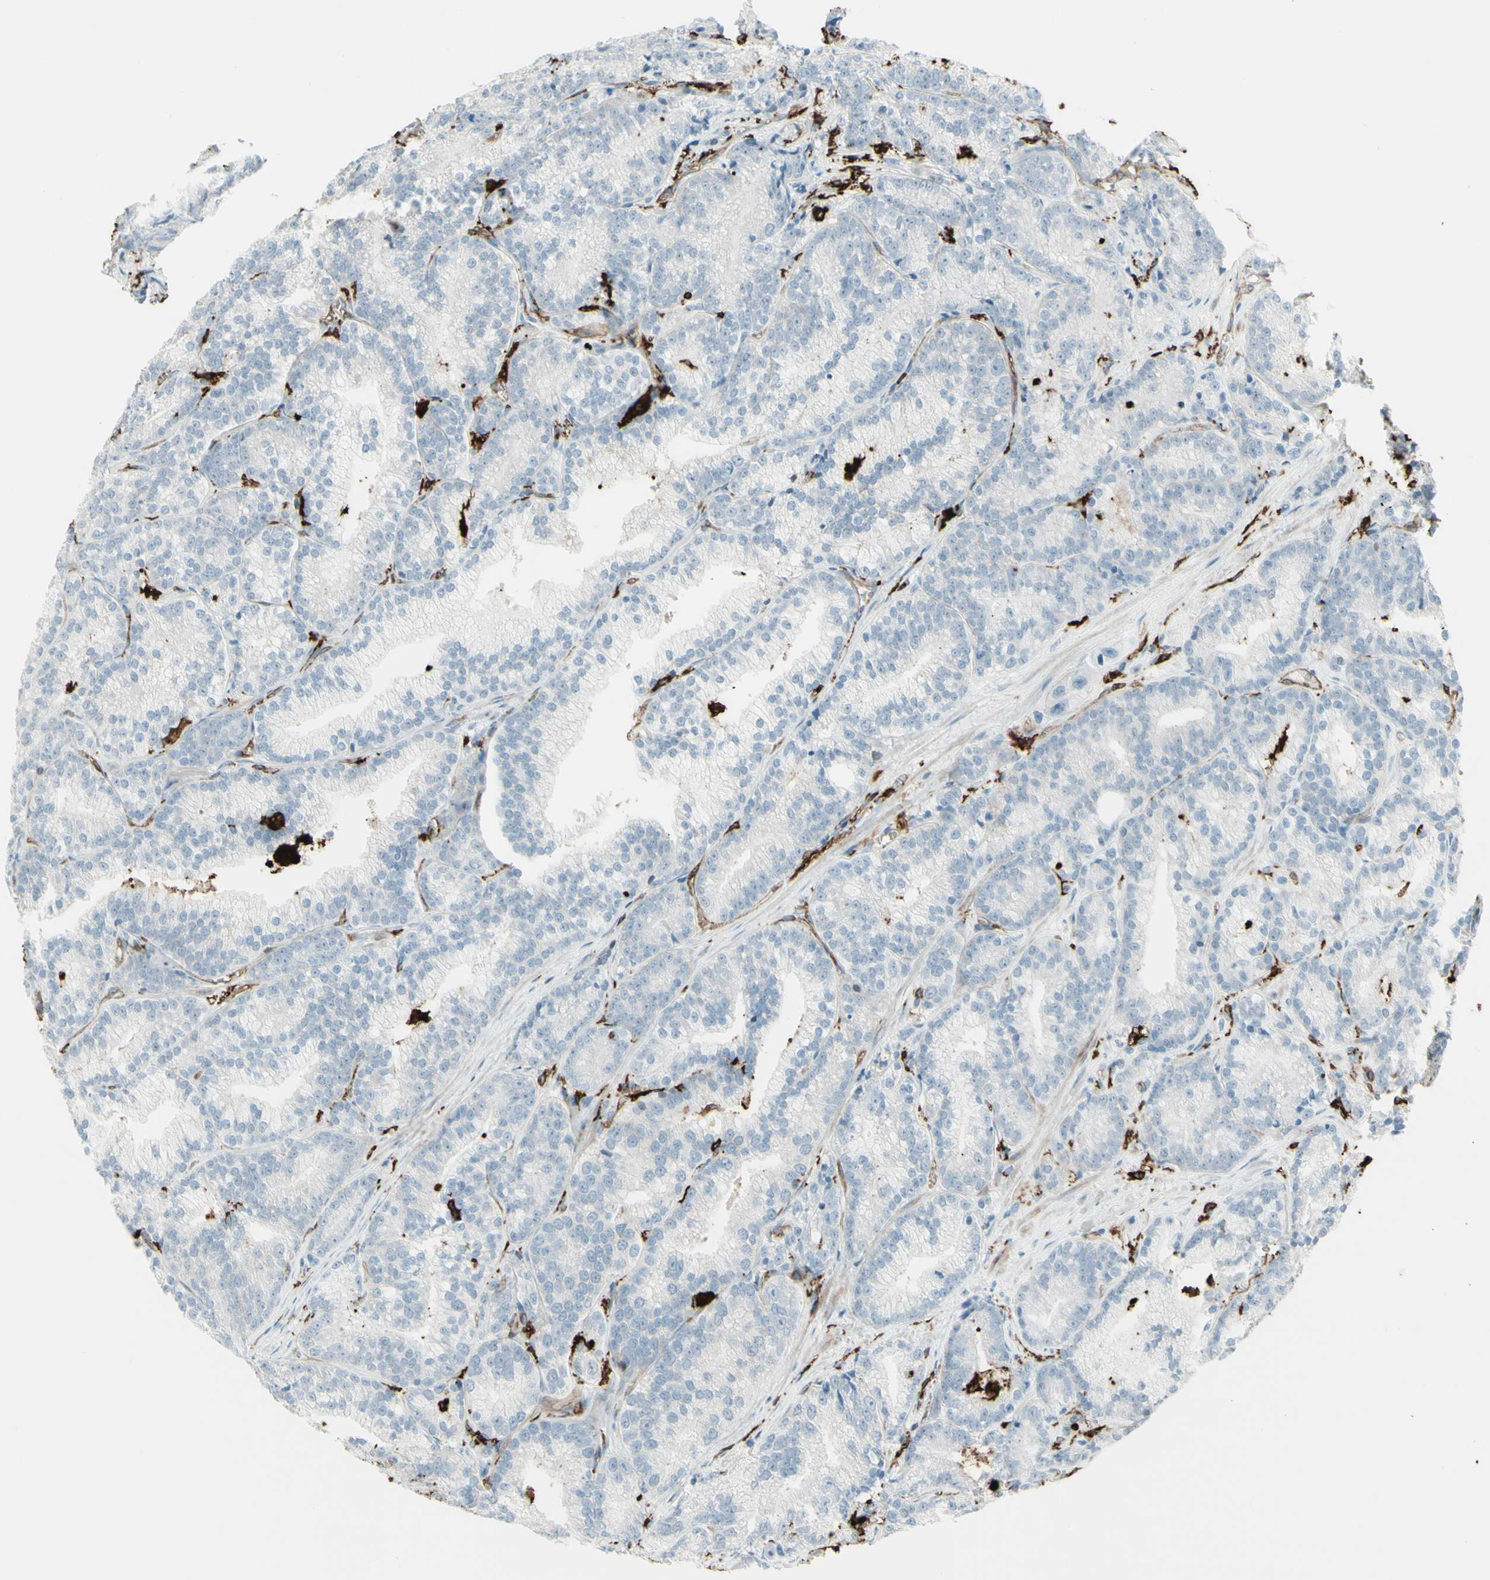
{"staining": {"intensity": "negative", "quantity": "none", "location": "none"}, "tissue": "prostate cancer", "cell_type": "Tumor cells", "image_type": "cancer", "snomed": [{"axis": "morphology", "description": "Adenocarcinoma, Low grade"}, {"axis": "topography", "description": "Prostate"}], "caption": "Immunohistochemistry (IHC) image of neoplastic tissue: human prostate cancer stained with DAB (3,3'-diaminobenzidine) reveals no significant protein expression in tumor cells.", "gene": "HLA-DPB1", "patient": {"sex": "male", "age": 89}}